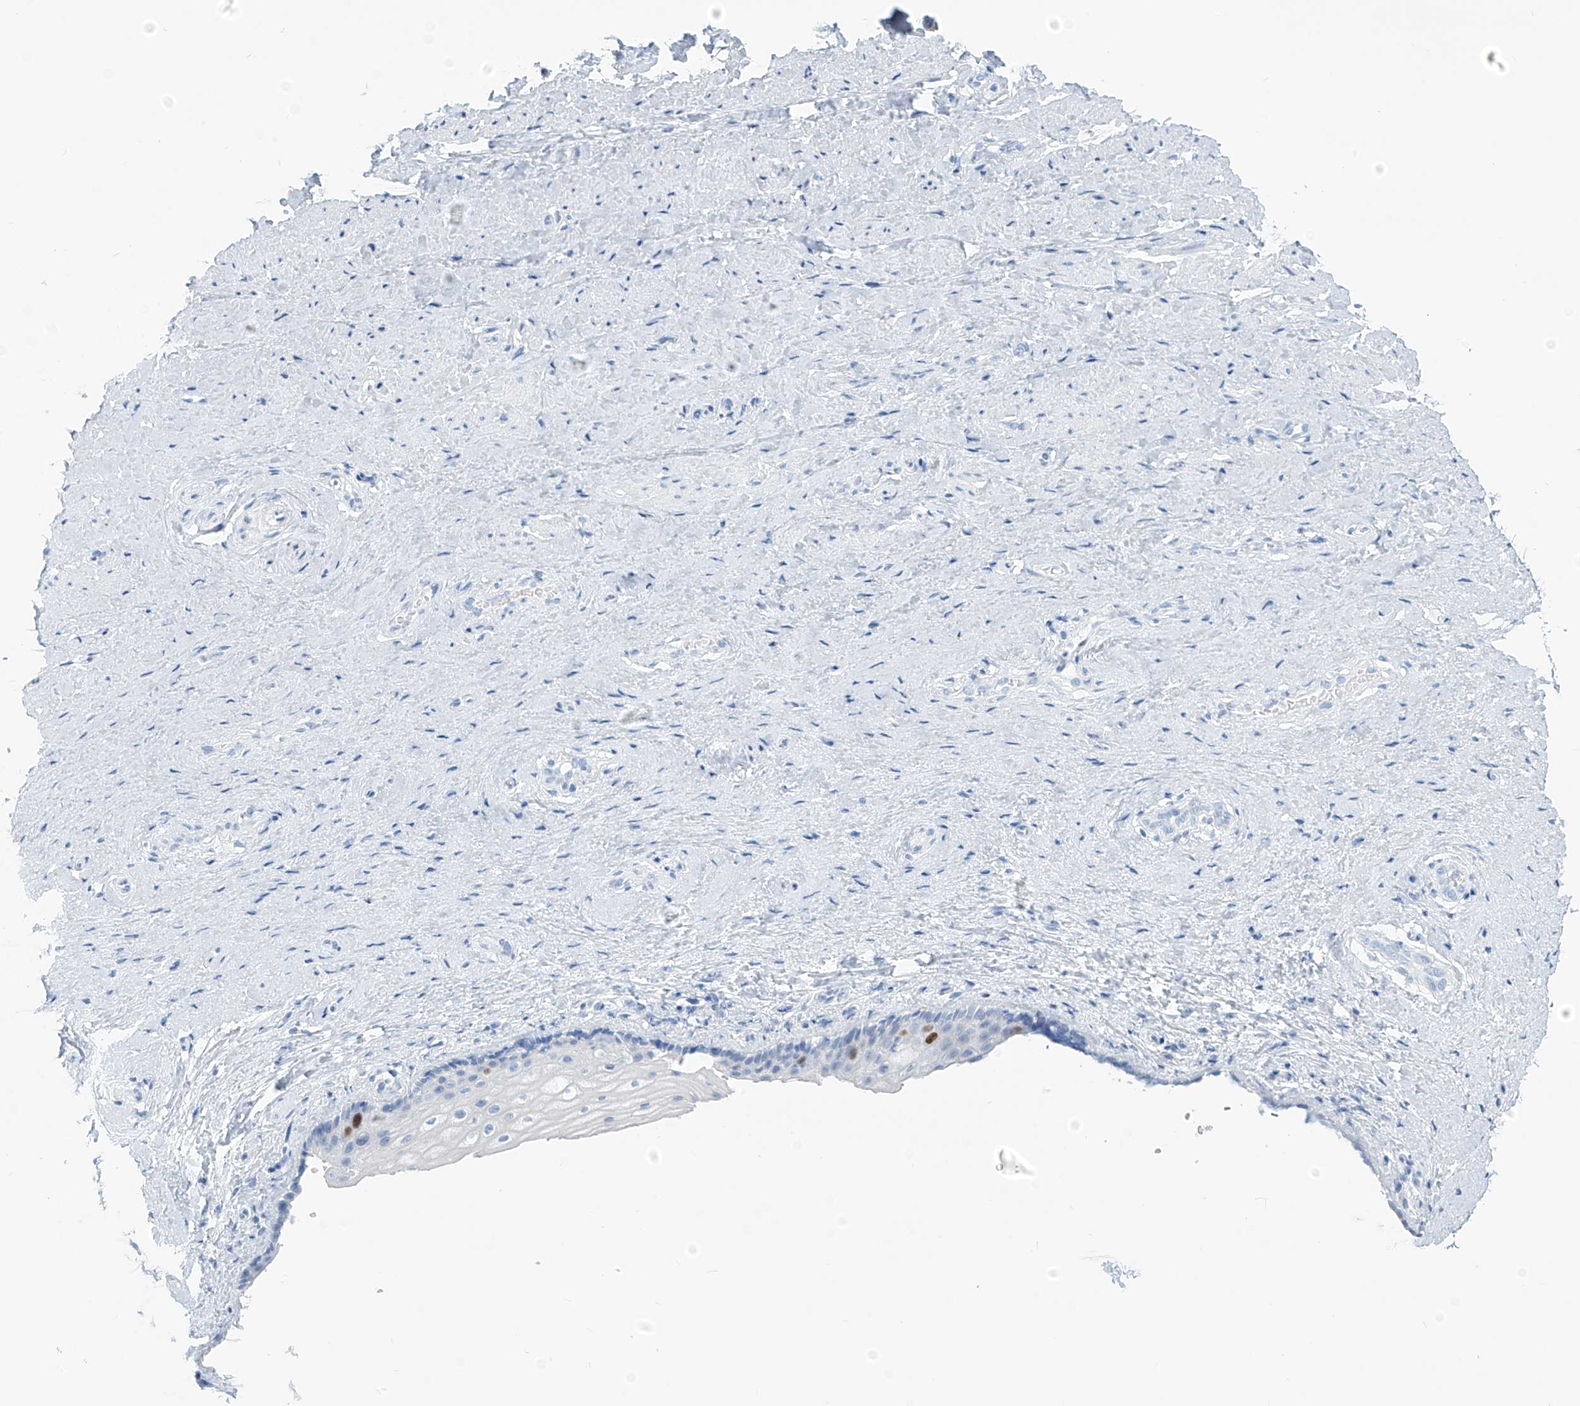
{"staining": {"intensity": "moderate", "quantity": "<25%", "location": "nuclear"}, "tissue": "vagina", "cell_type": "Squamous epithelial cells", "image_type": "normal", "snomed": [{"axis": "morphology", "description": "Normal tissue, NOS"}, {"axis": "topography", "description": "Vagina"}], "caption": "Vagina stained with a brown dye reveals moderate nuclear positive staining in approximately <25% of squamous epithelial cells.", "gene": "SGO2", "patient": {"sex": "female", "age": 46}}